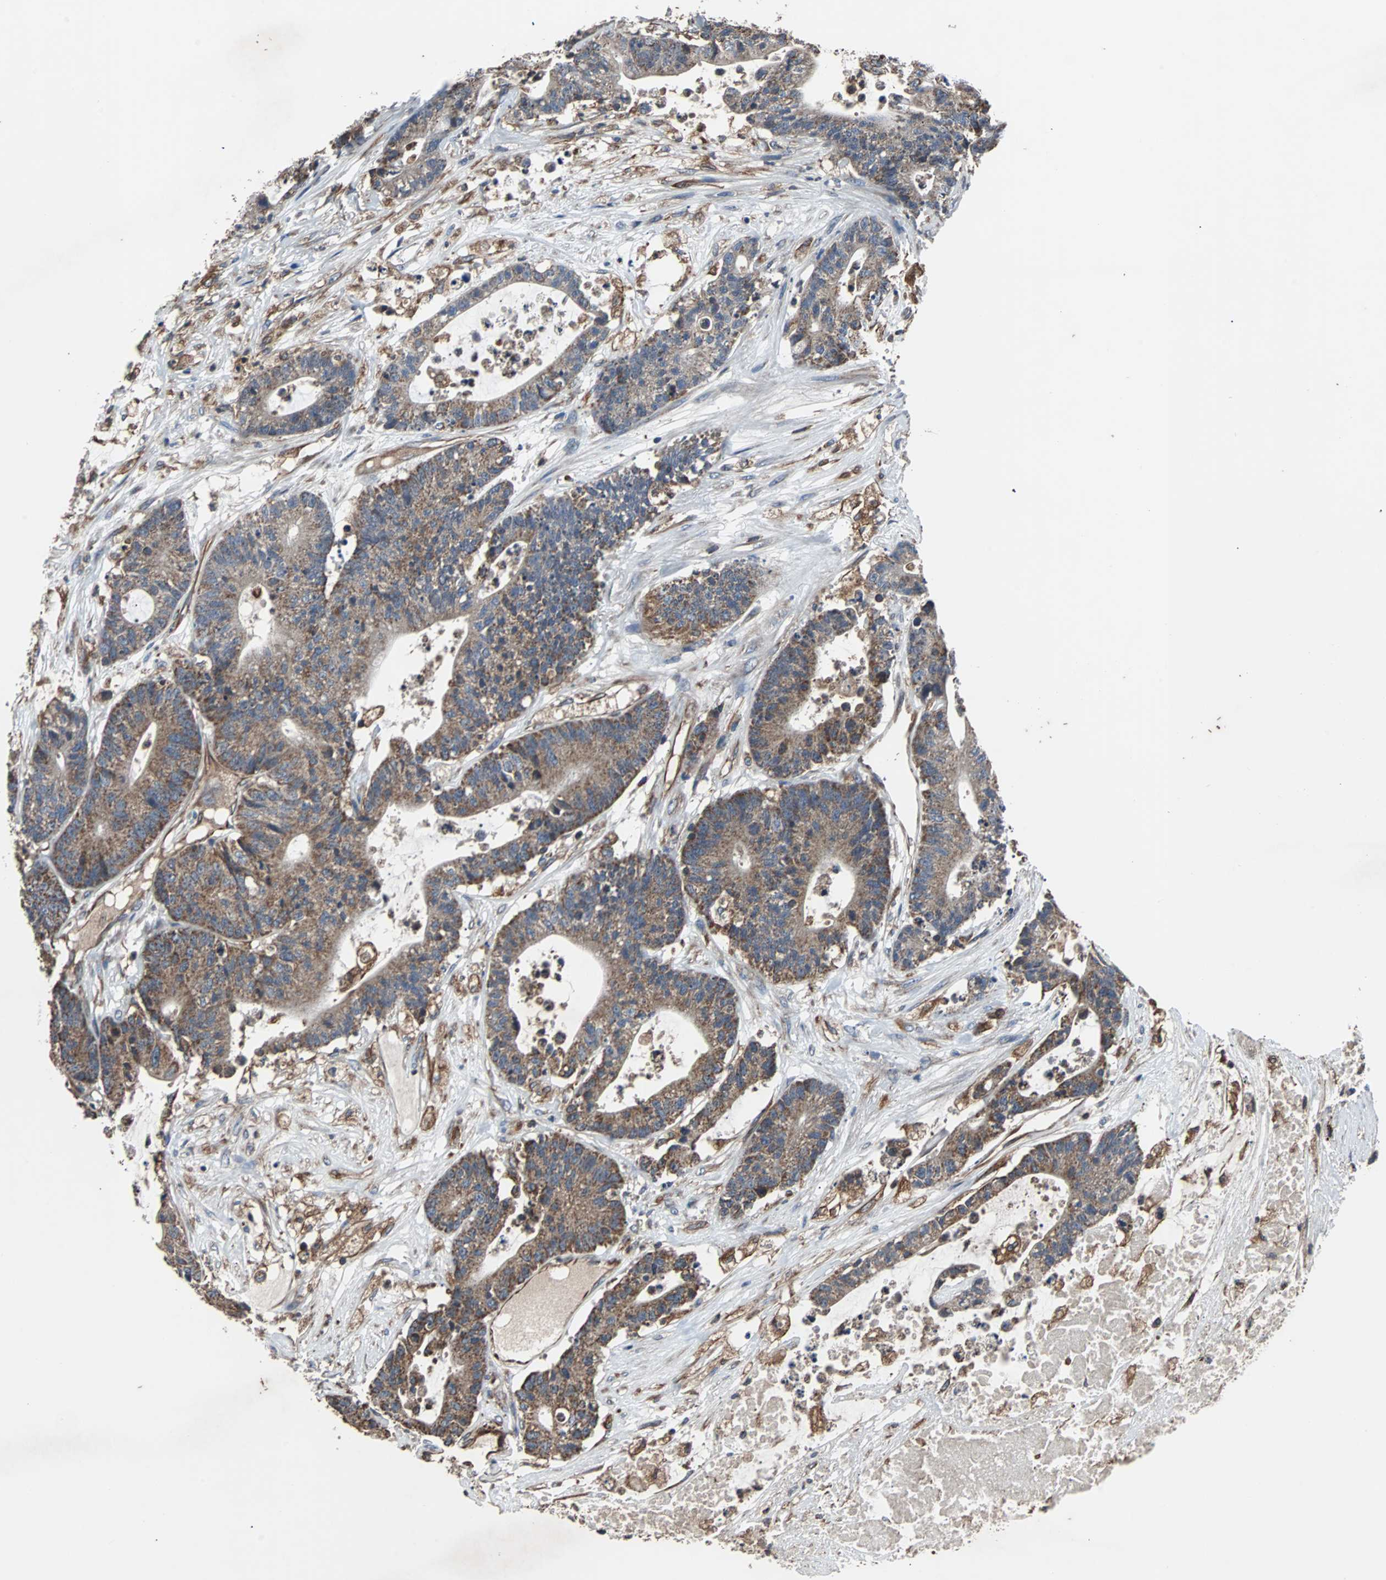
{"staining": {"intensity": "moderate", "quantity": ">75%", "location": "cytoplasmic/membranous"}, "tissue": "colorectal cancer", "cell_type": "Tumor cells", "image_type": "cancer", "snomed": [{"axis": "morphology", "description": "Adenocarcinoma, NOS"}, {"axis": "topography", "description": "Colon"}], "caption": "Moderate cytoplasmic/membranous staining for a protein is identified in about >75% of tumor cells of adenocarcinoma (colorectal) using immunohistochemistry.", "gene": "ACTR3", "patient": {"sex": "female", "age": 84}}